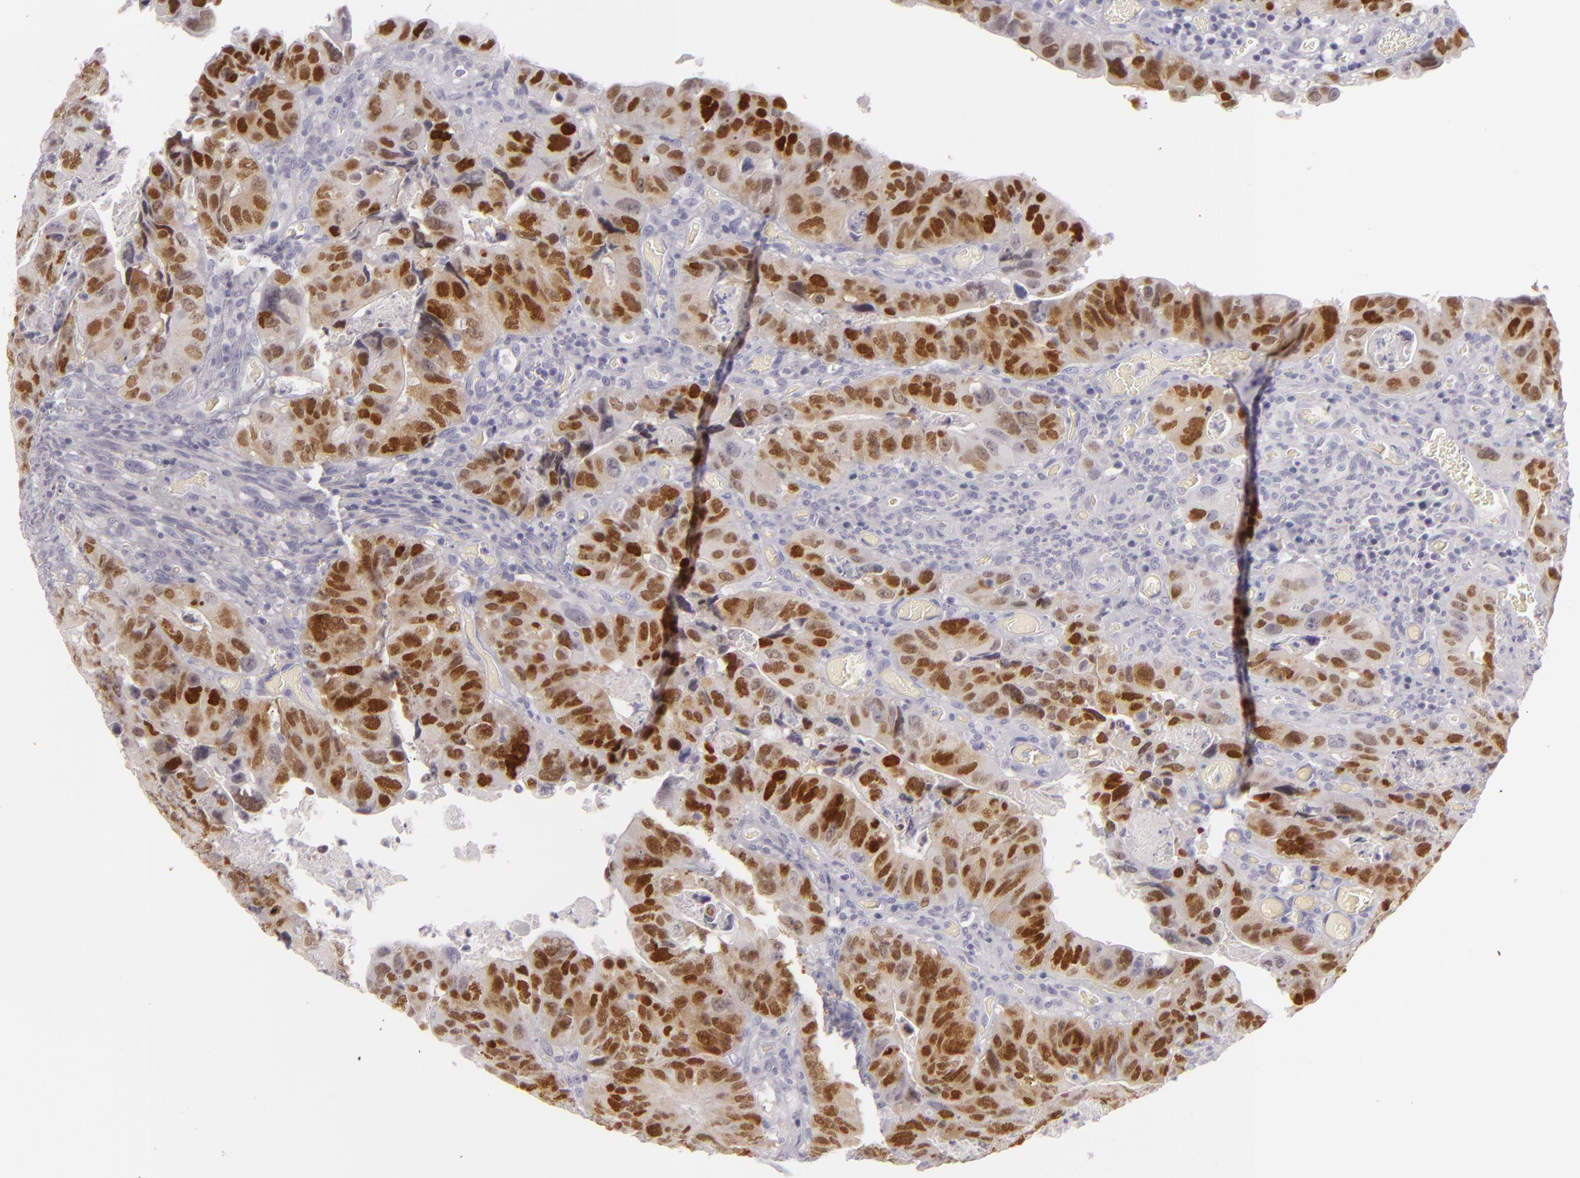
{"staining": {"intensity": "strong", "quantity": ">75%", "location": "cytoplasmic/membranous,nuclear"}, "tissue": "colorectal cancer", "cell_type": "Tumor cells", "image_type": "cancer", "snomed": [{"axis": "morphology", "description": "Adenocarcinoma, NOS"}, {"axis": "topography", "description": "Rectum"}], "caption": "A micrograph of colorectal cancer (adenocarcinoma) stained for a protein demonstrates strong cytoplasmic/membranous and nuclear brown staining in tumor cells.", "gene": "CDX2", "patient": {"sex": "female", "age": 82}}